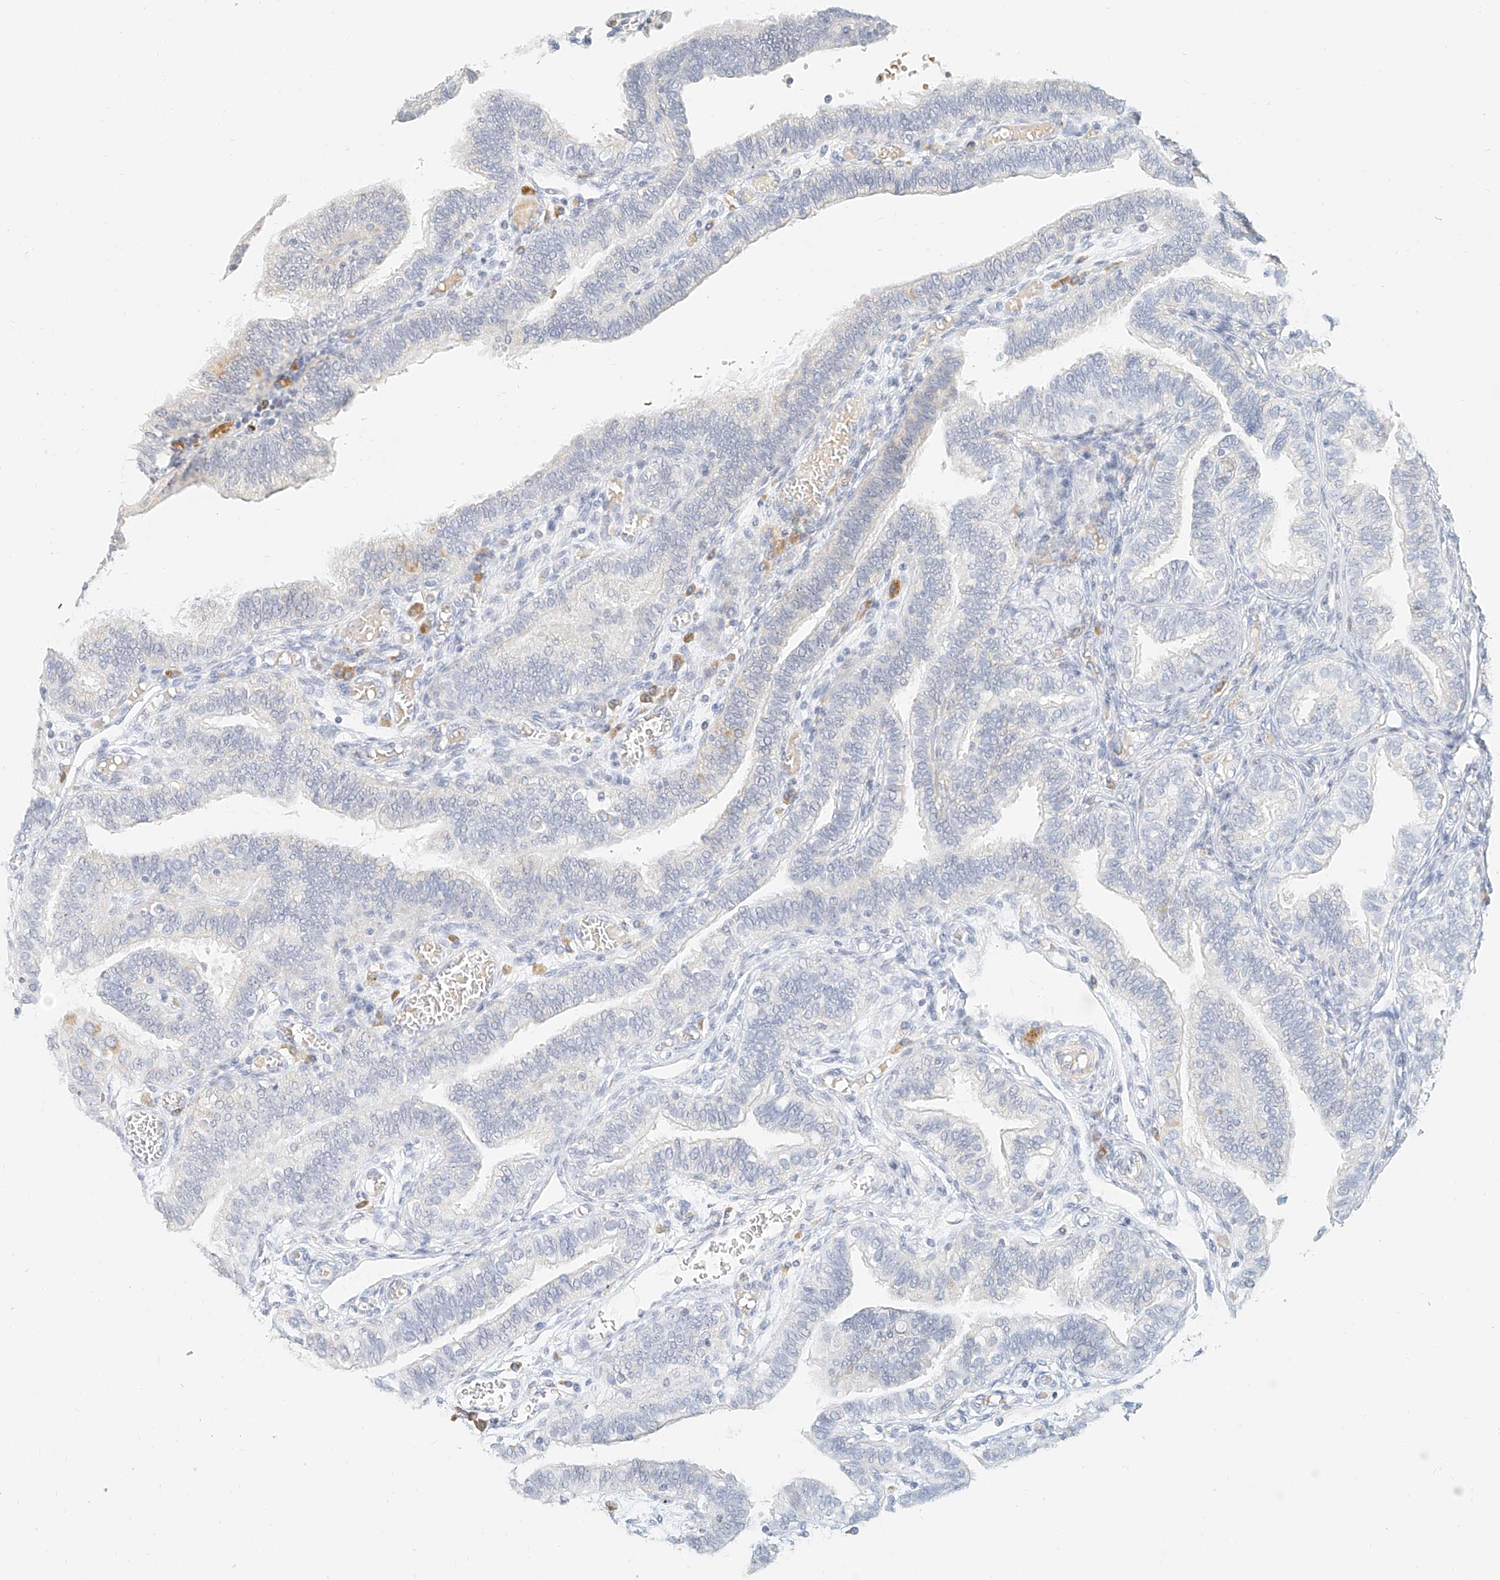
{"staining": {"intensity": "negative", "quantity": "none", "location": "none"}, "tissue": "fallopian tube", "cell_type": "Glandular cells", "image_type": "normal", "snomed": [{"axis": "morphology", "description": "Normal tissue, NOS"}, {"axis": "topography", "description": "Fallopian tube"}], "caption": "Immunohistochemistry of benign human fallopian tube shows no positivity in glandular cells.", "gene": "CXorf58", "patient": {"sex": "female", "age": 39}}